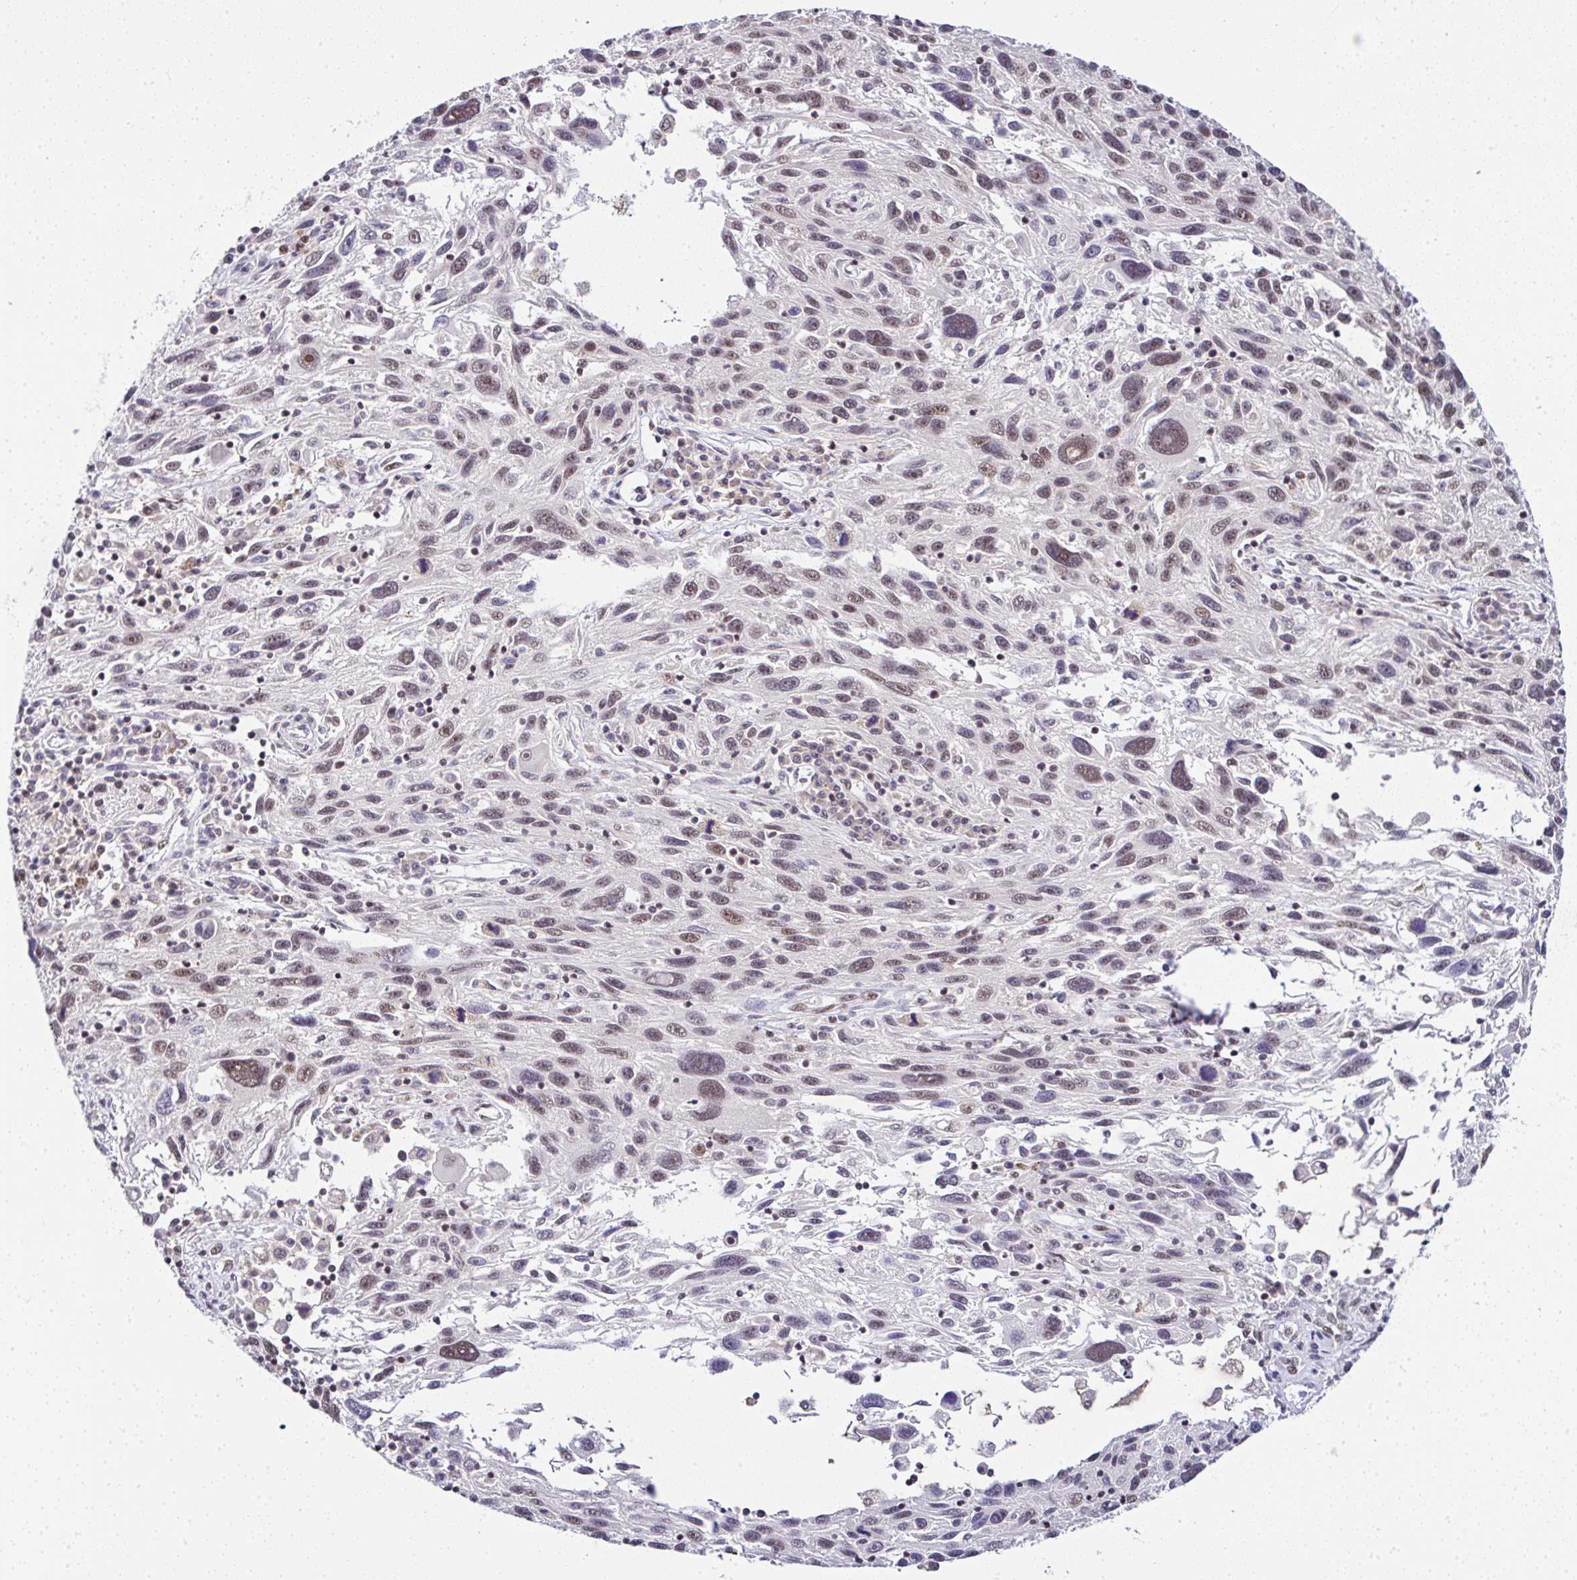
{"staining": {"intensity": "moderate", "quantity": "<25%", "location": "nuclear"}, "tissue": "melanoma", "cell_type": "Tumor cells", "image_type": "cancer", "snomed": [{"axis": "morphology", "description": "Malignant melanoma, NOS"}, {"axis": "topography", "description": "Skin"}], "caption": "This histopathology image demonstrates immunohistochemistry staining of human malignant melanoma, with low moderate nuclear expression in about <25% of tumor cells.", "gene": "PTPN2", "patient": {"sex": "male", "age": 53}}